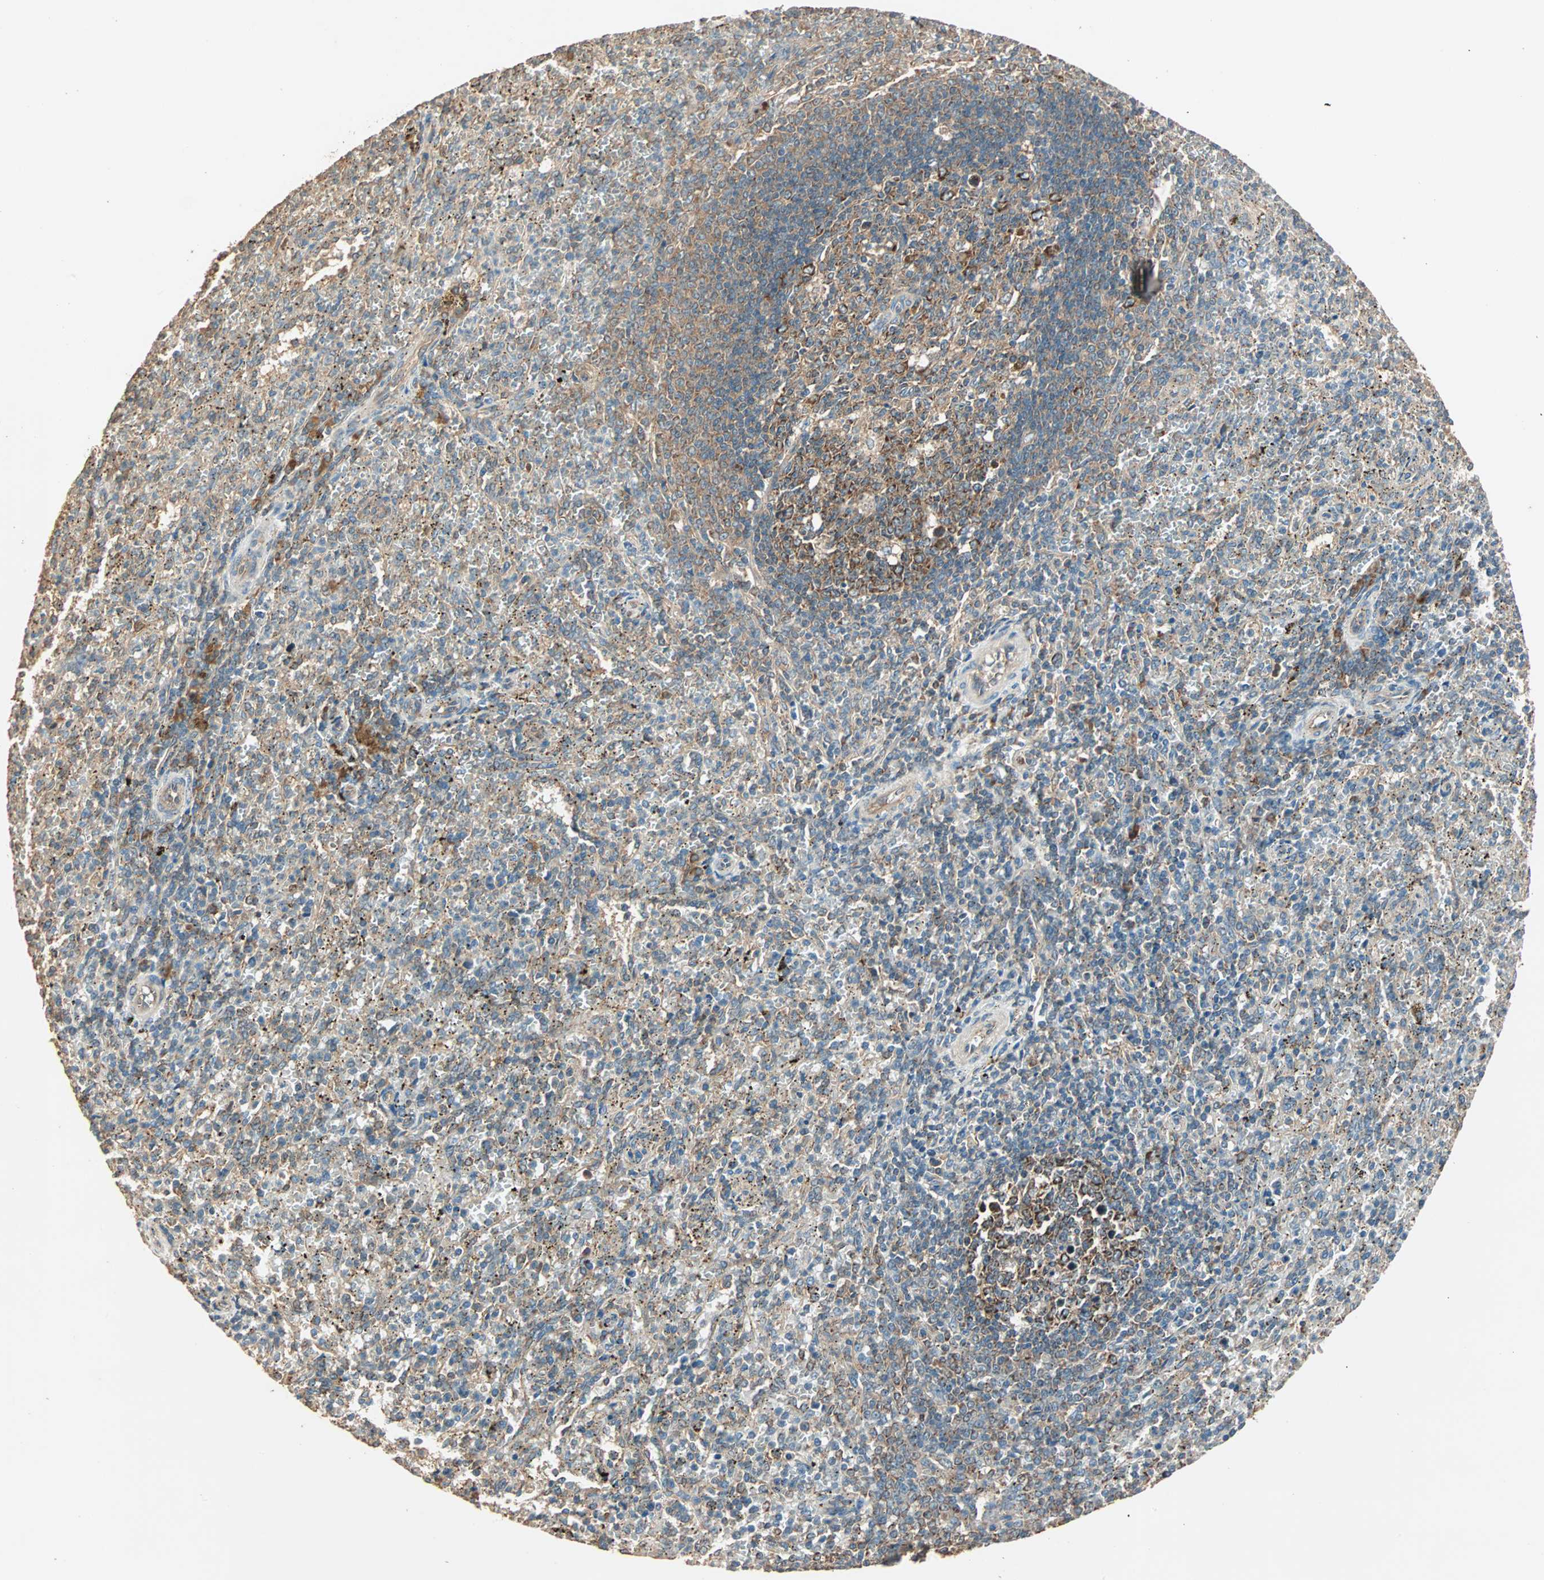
{"staining": {"intensity": "weak", "quantity": "25%-75%", "location": "cytoplasmic/membranous"}, "tissue": "spleen", "cell_type": "Cells in red pulp", "image_type": "normal", "snomed": [{"axis": "morphology", "description": "Normal tissue, NOS"}, {"axis": "topography", "description": "Spleen"}], "caption": "This image displays IHC staining of unremarkable human spleen, with low weak cytoplasmic/membranous expression in approximately 25%-75% of cells in red pulp.", "gene": "EIF4G2", "patient": {"sex": "female", "age": 10}}